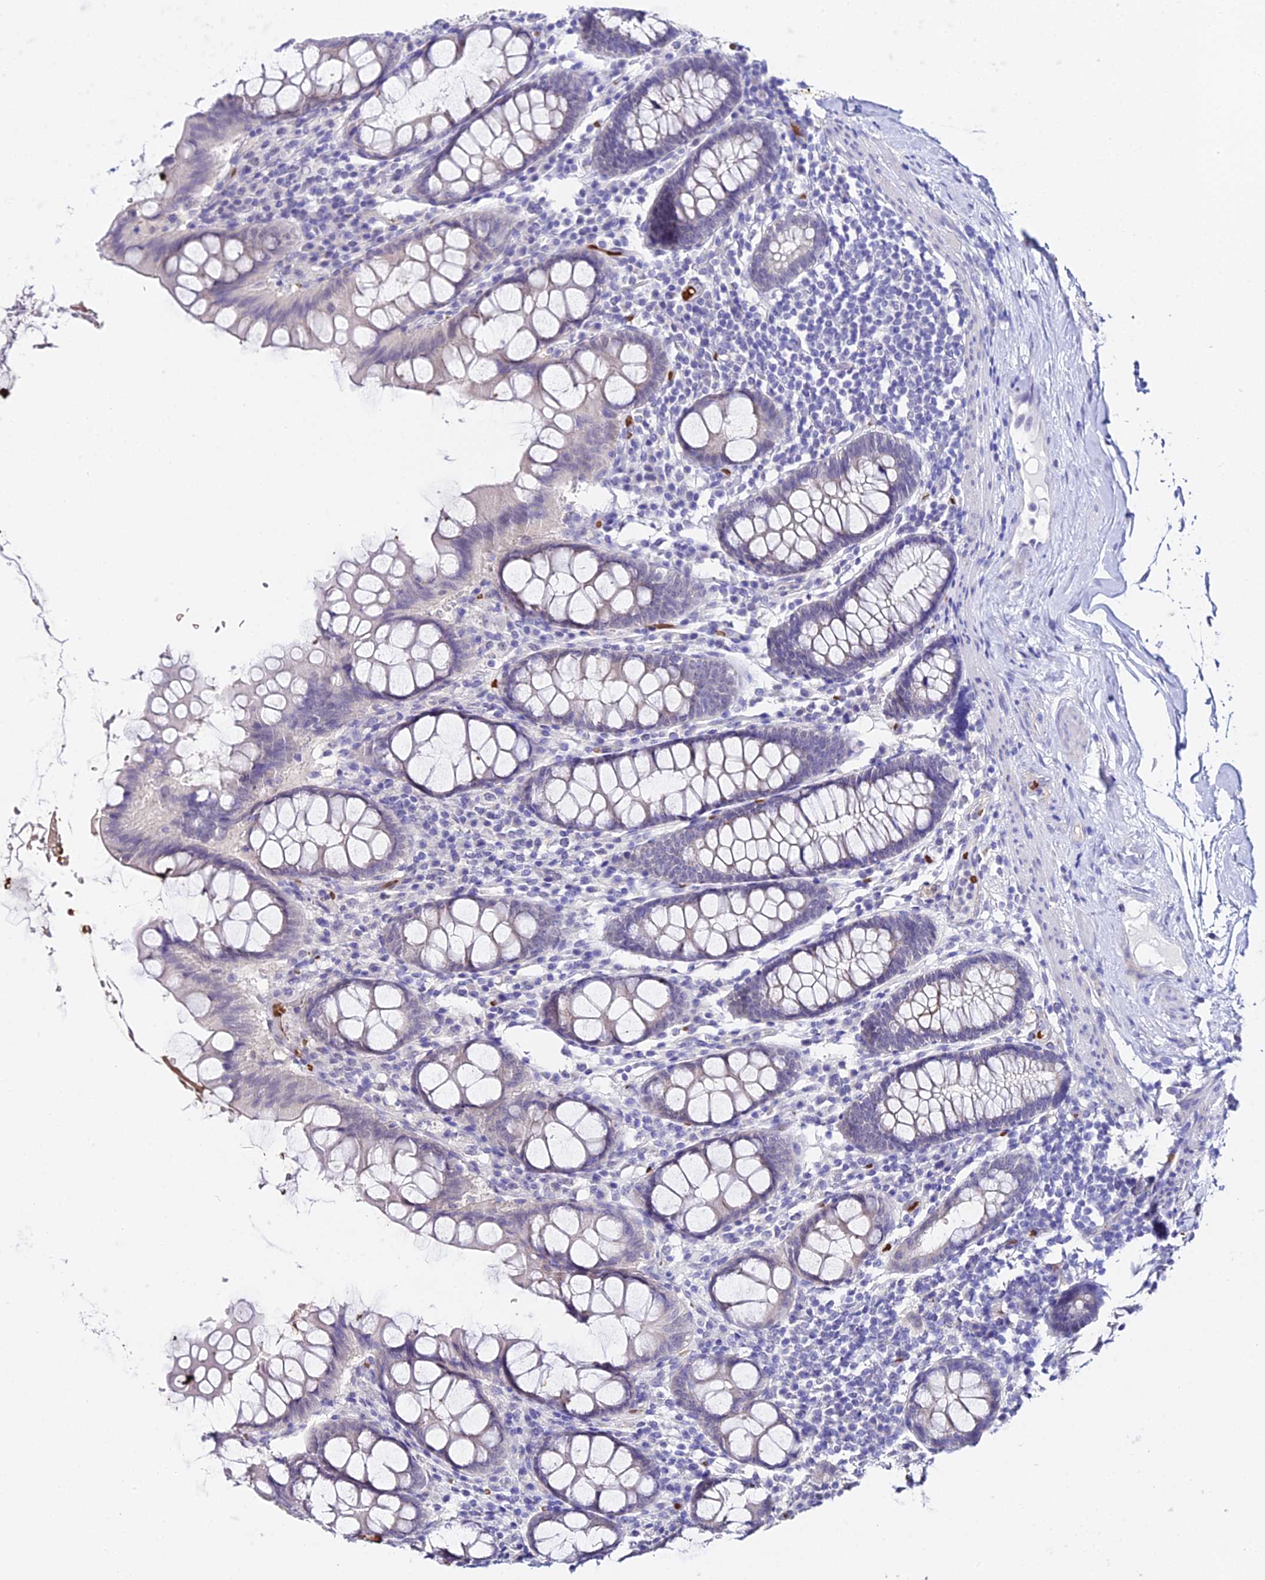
{"staining": {"intensity": "negative", "quantity": "none", "location": "none"}, "tissue": "colon", "cell_type": "Endothelial cells", "image_type": "normal", "snomed": [{"axis": "morphology", "description": "Normal tissue, NOS"}, {"axis": "topography", "description": "Colon"}], "caption": "DAB (3,3'-diaminobenzidine) immunohistochemical staining of benign colon exhibits no significant expression in endothelial cells. (IHC, brightfield microscopy, high magnification).", "gene": "CFAP45", "patient": {"sex": "female", "age": 79}}